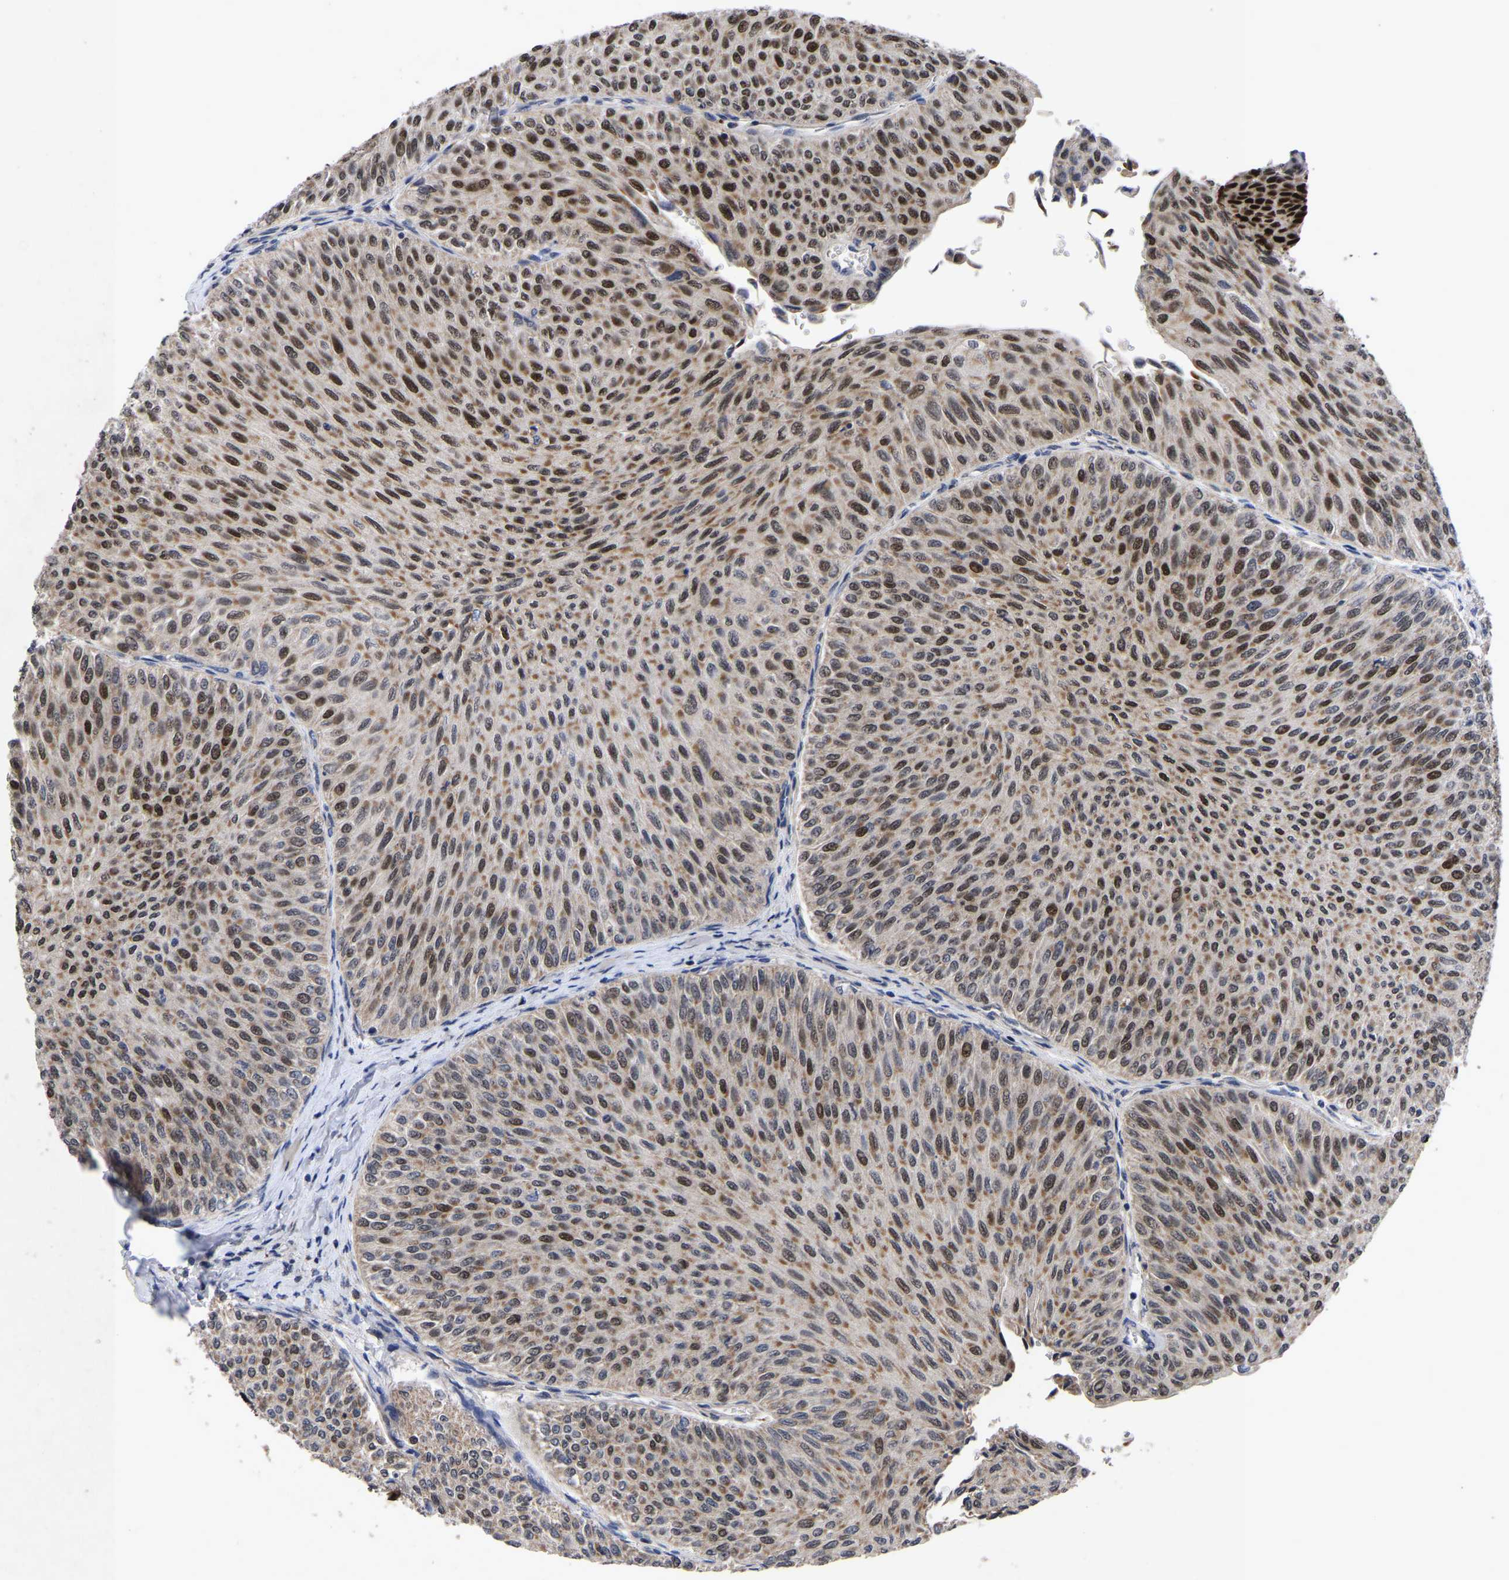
{"staining": {"intensity": "moderate", "quantity": ">75%", "location": "cytoplasmic/membranous,nuclear"}, "tissue": "urothelial cancer", "cell_type": "Tumor cells", "image_type": "cancer", "snomed": [{"axis": "morphology", "description": "Urothelial carcinoma, Low grade"}, {"axis": "topography", "description": "Urinary bladder"}], "caption": "This micrograph reveals immunohistochemistry staining of low-grade urothelial carcinoma, with medium moderate cytoplasmic/membranous and nuclear staining in approximately >75% of tumor cells.", "gene": "JUNB", "patient": {"sex": "male", "age": 78}}